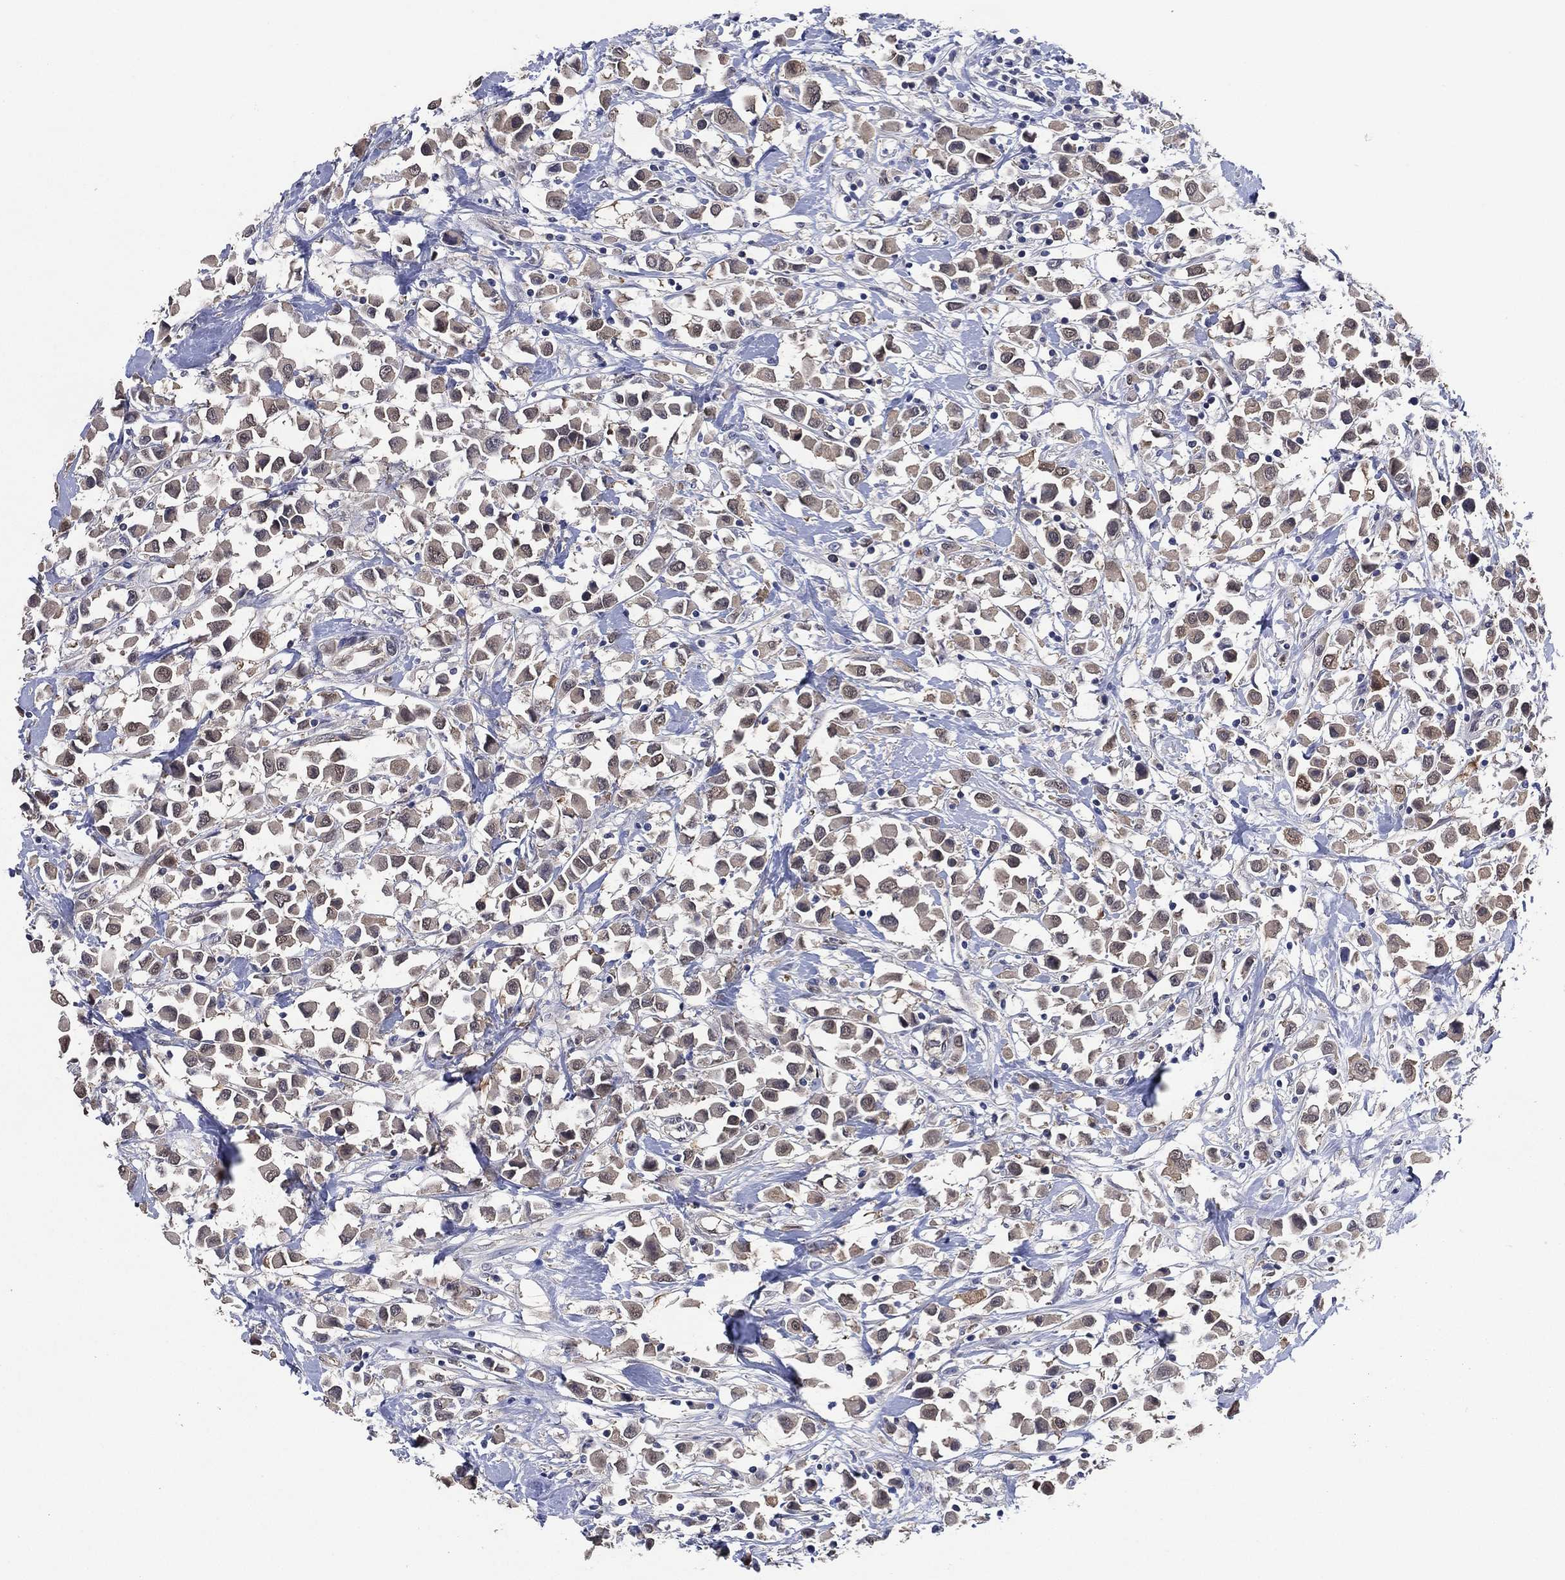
{"staining": {"intensity": "negative", "quantity": "none", "location": "none"}, "tissue": "breast cancer", "cell_type": "Tumor cells", "image_type": "cancer", "snomed": [{"axis": "morphology", "description": "Duct carcinoma"}, {"axis": "topography", "description": "Breast"}], "caption": "This is an immunohistochemistry micrograph of human breast intraductal carcinoma. There is no expression in tumor cells.", "gene": "AK1", "patient": {"sex": "female", "age": 61}}